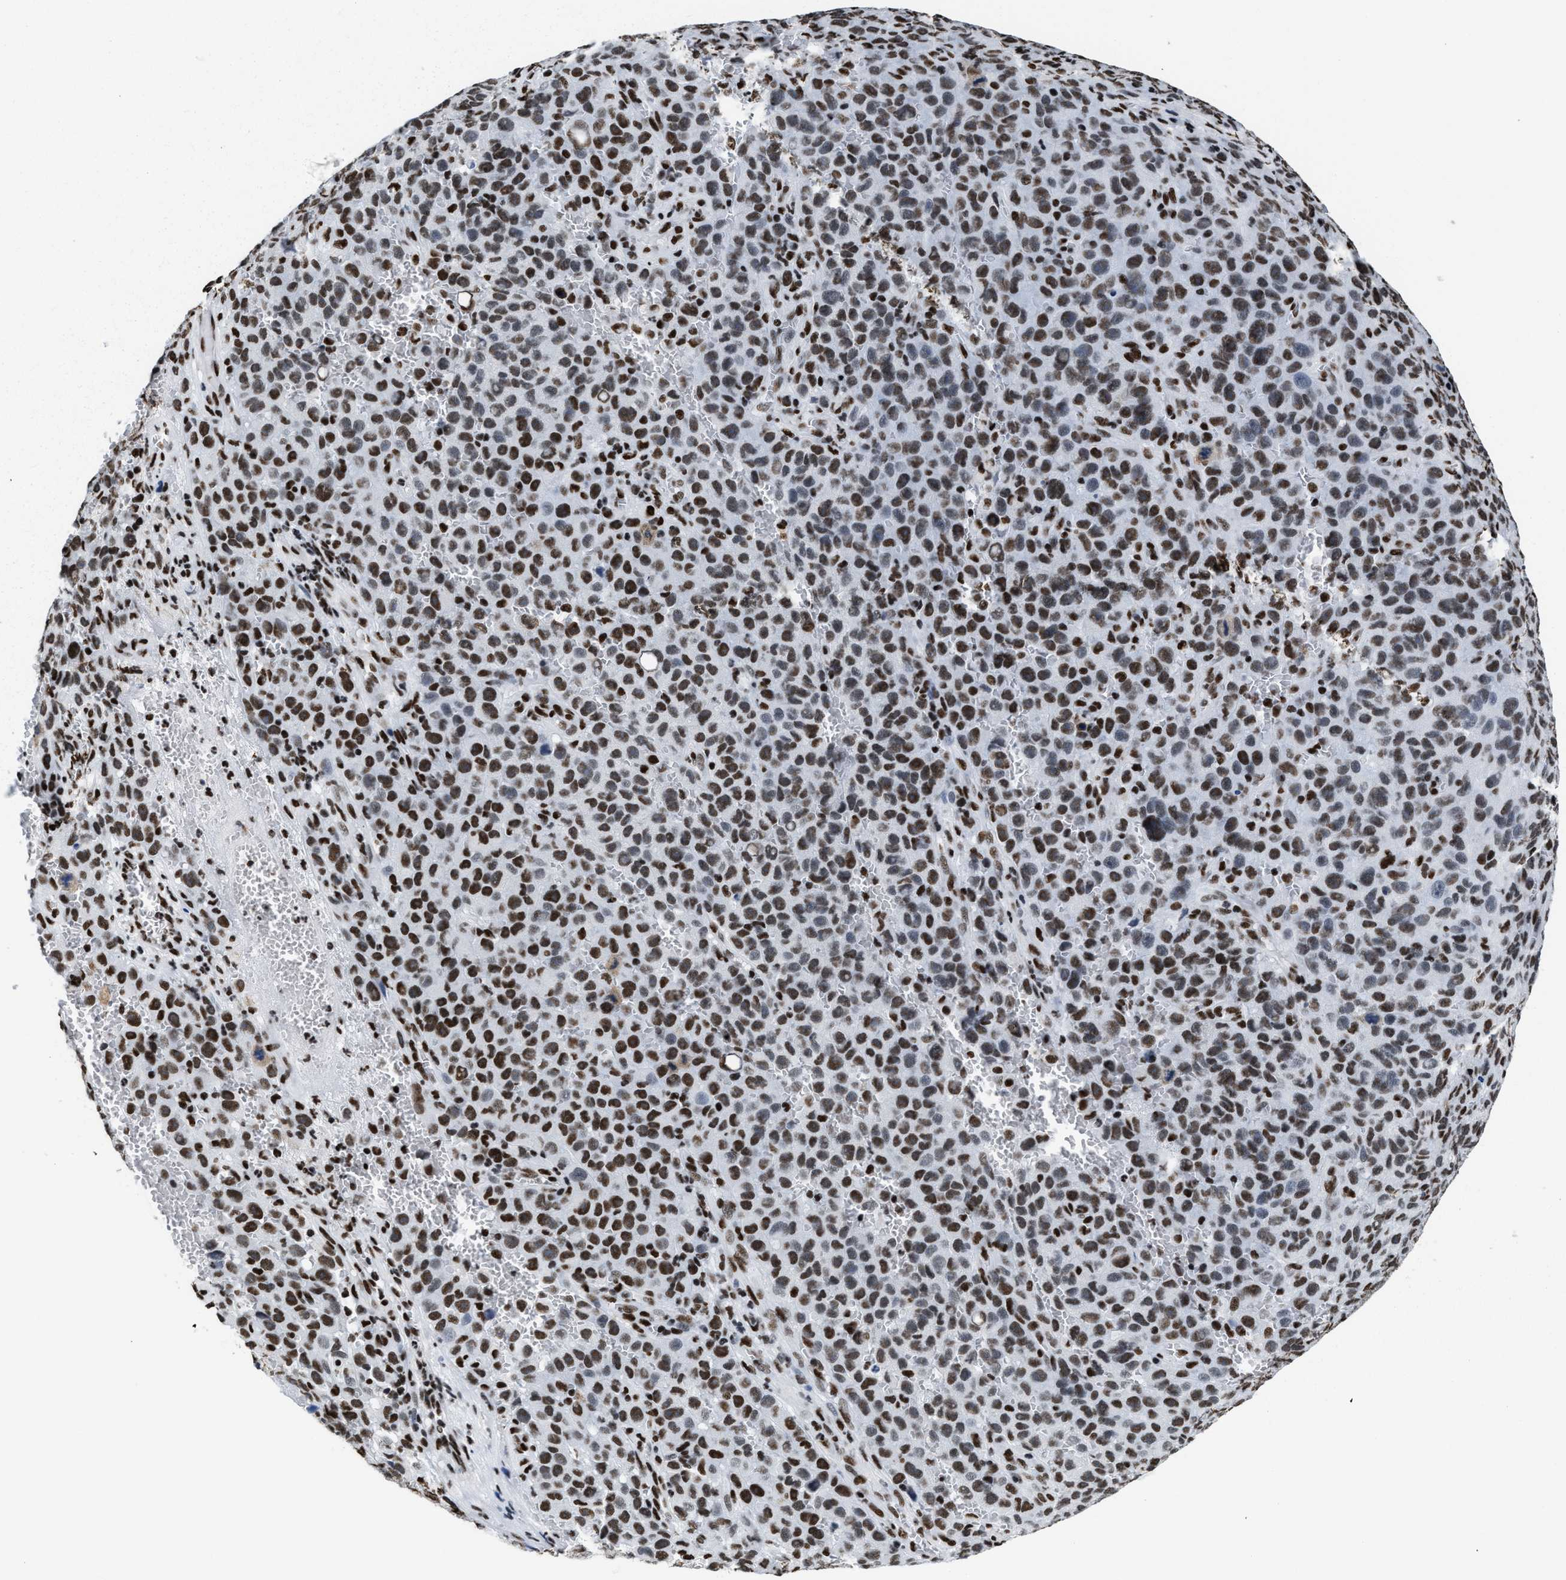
{"staining": {"intensity": "moderate", "quantity": "25%-75%", "location": "nuclear"}, "tissue": "melanoma", "cell_type": "Tumor cells", "image_type": "cancer", "snomed": [{"axis": "morphology", "description": "Malignant melanoma, NOS"}, {"axis": "topography", "description": "Skin"}], "caption": "Melanoma stained for a protein (brown) displays moderate nuclear positive staining in about 25%-75% of tumor cells.", "gene": "SMARCC2", "patient": {"sex": "female", "age": 82}}